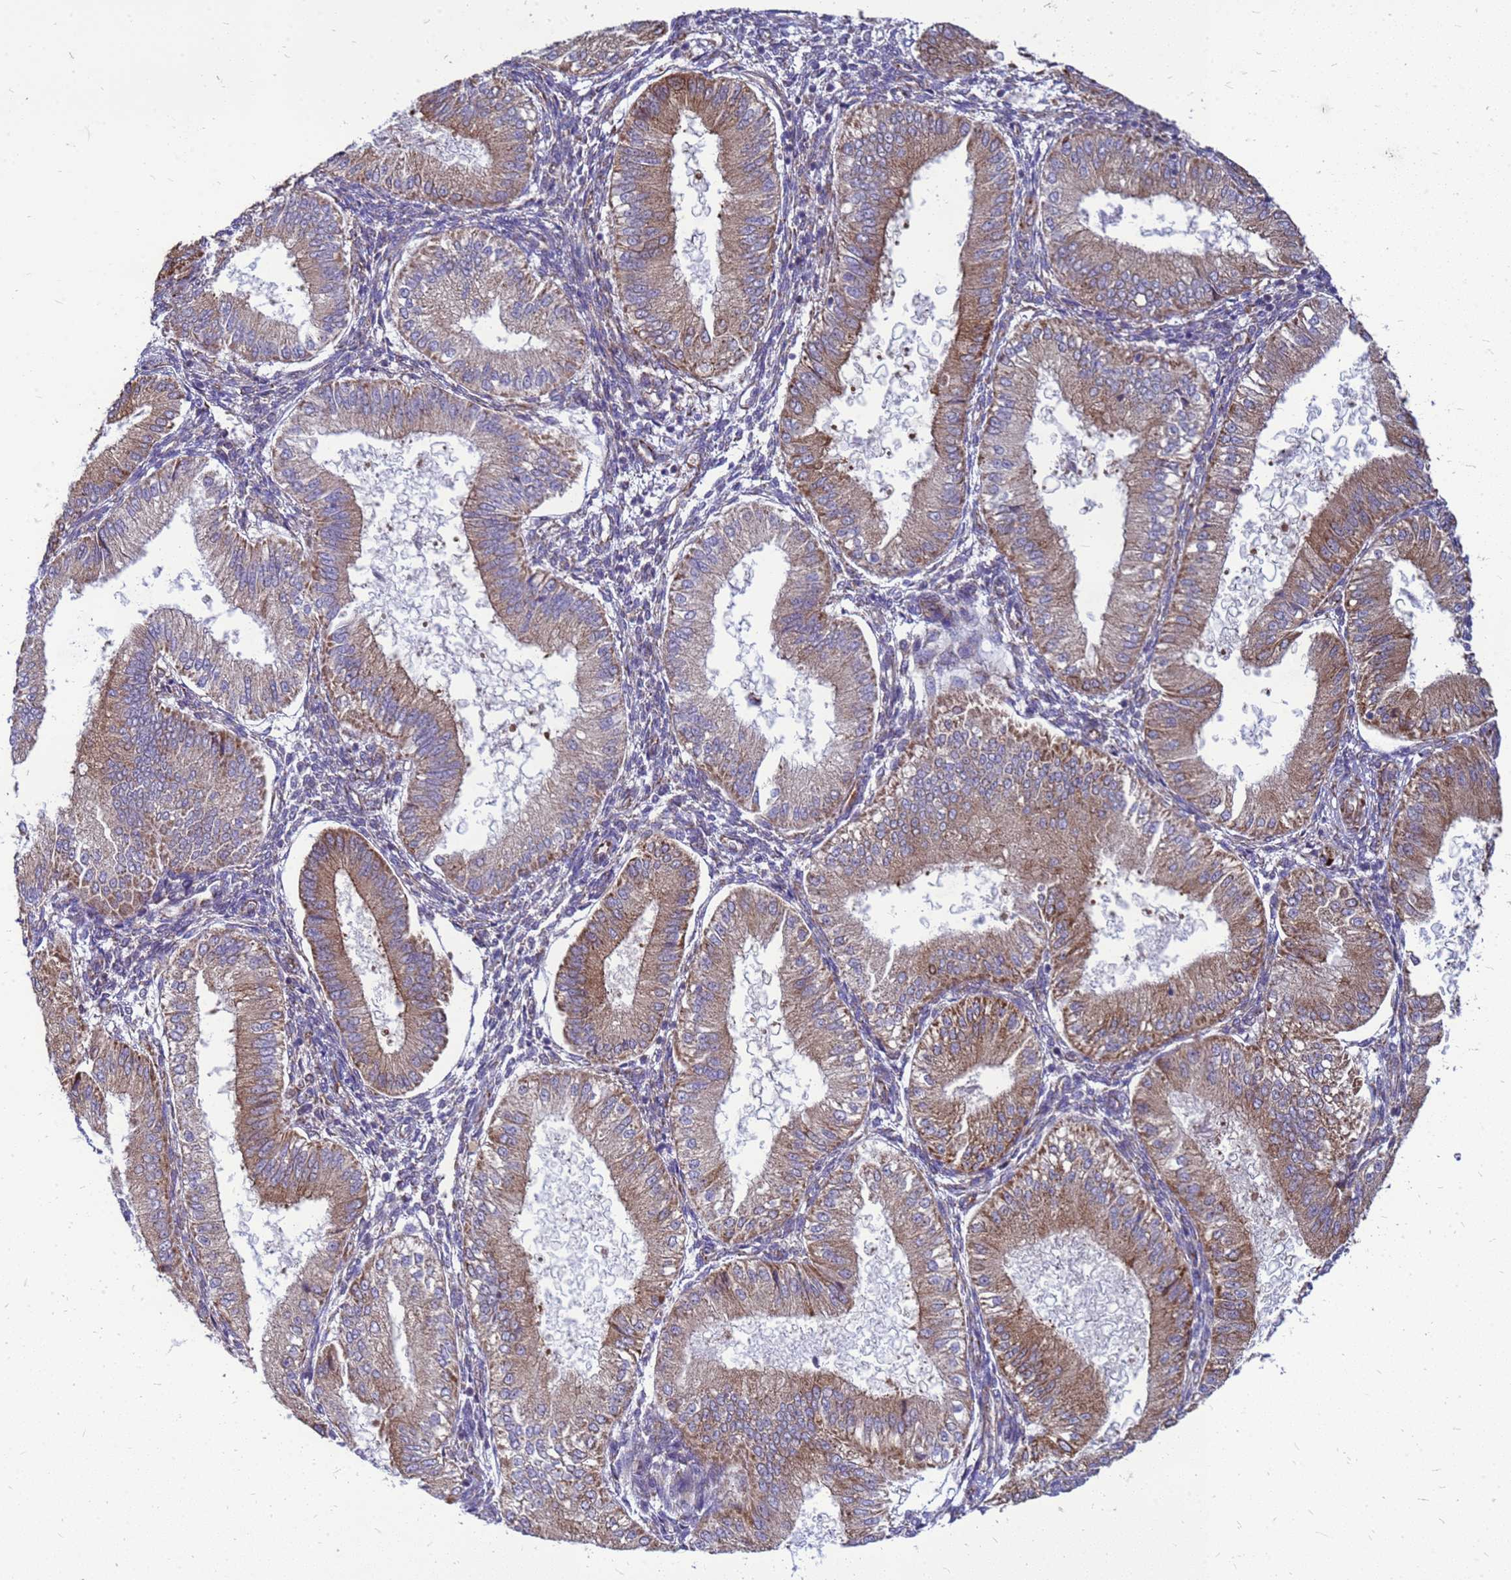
{"staining": {"intensity": "moderate", "quantity": "25%-75%", "location": "cytoplasmic/membranous"}, "tissue": "endometrium", "cell_type": "Cells in endometrial stroma", "image_type": "normal", "snomed": [{"axis": "morphology", "description": "Normal tissue, NOS"}, {"axis": "topography", "description": "Endometrium"}], "caption": "A medium amount of moderate cytoplasmic/membranous positivity is appreciated in about 25%-75% of cells in endometrial stroma in normal endometrium.", "gene": "FSTL4", "patient": {"sex": "female", "age": 39}}